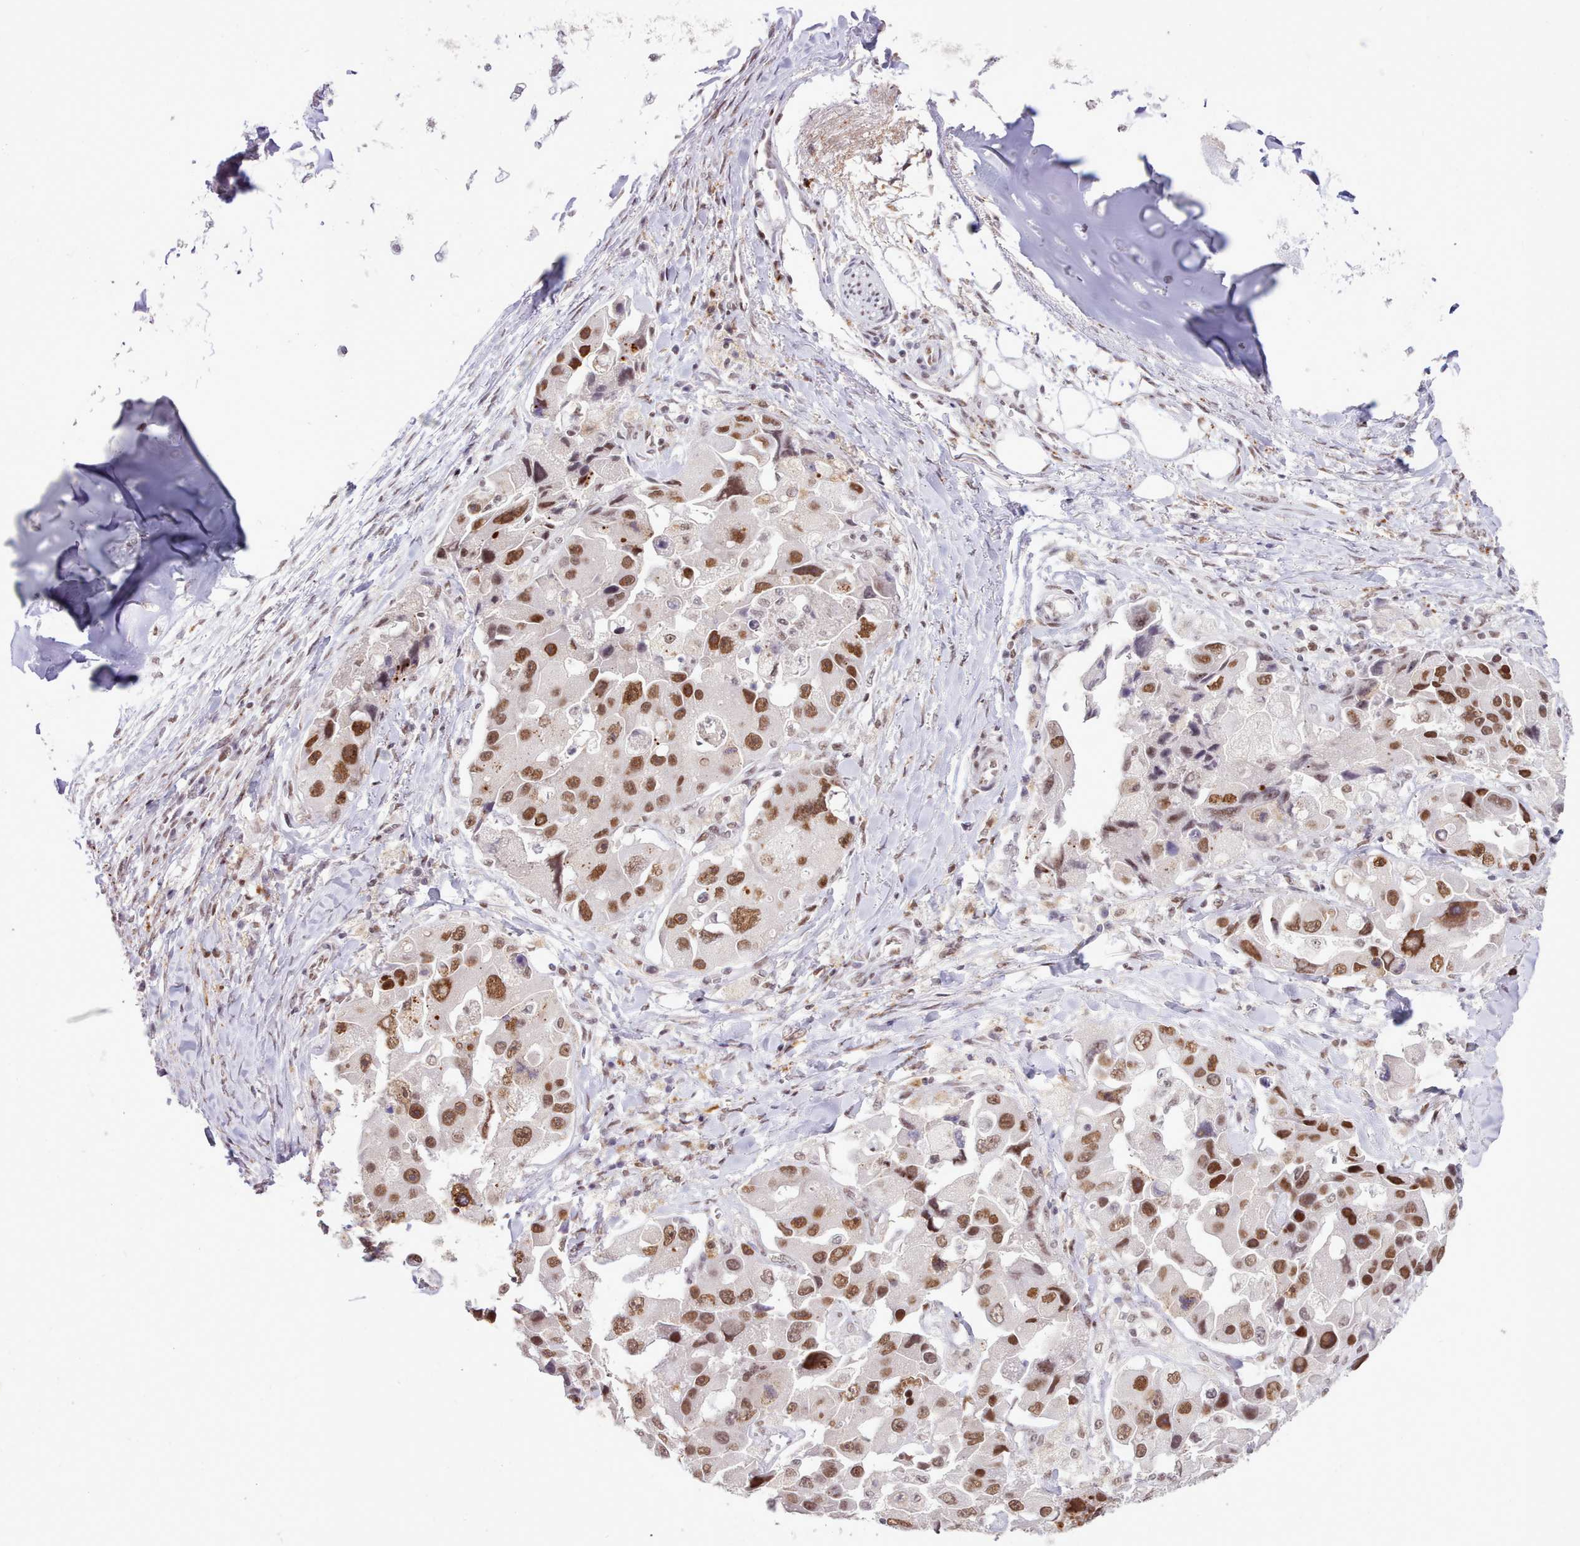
{"staining": {"intensity": "moderate", "quantity": ">75%", "location": "nuclear"}, "tissue": "lung cancer", "cell_type": "Tumor cells", "image_type": "cancer", "snomed": [{"axis": "morphology", "description": "Adenocarcinoma, NOS"}, {"axis": "topography", "description": "Lung"}], "caption": "The histopathology image shows a brown stain indicating the presence of a protein in the nuclear of tumor cells in lung adenocarcinoma. The staining was performed using DAB, with brown indicating positive protein expression. Nuclei are stained blue with hematoxylin.", "gene": "TAF15", "patient": {"sex": "female", "age": 54}}